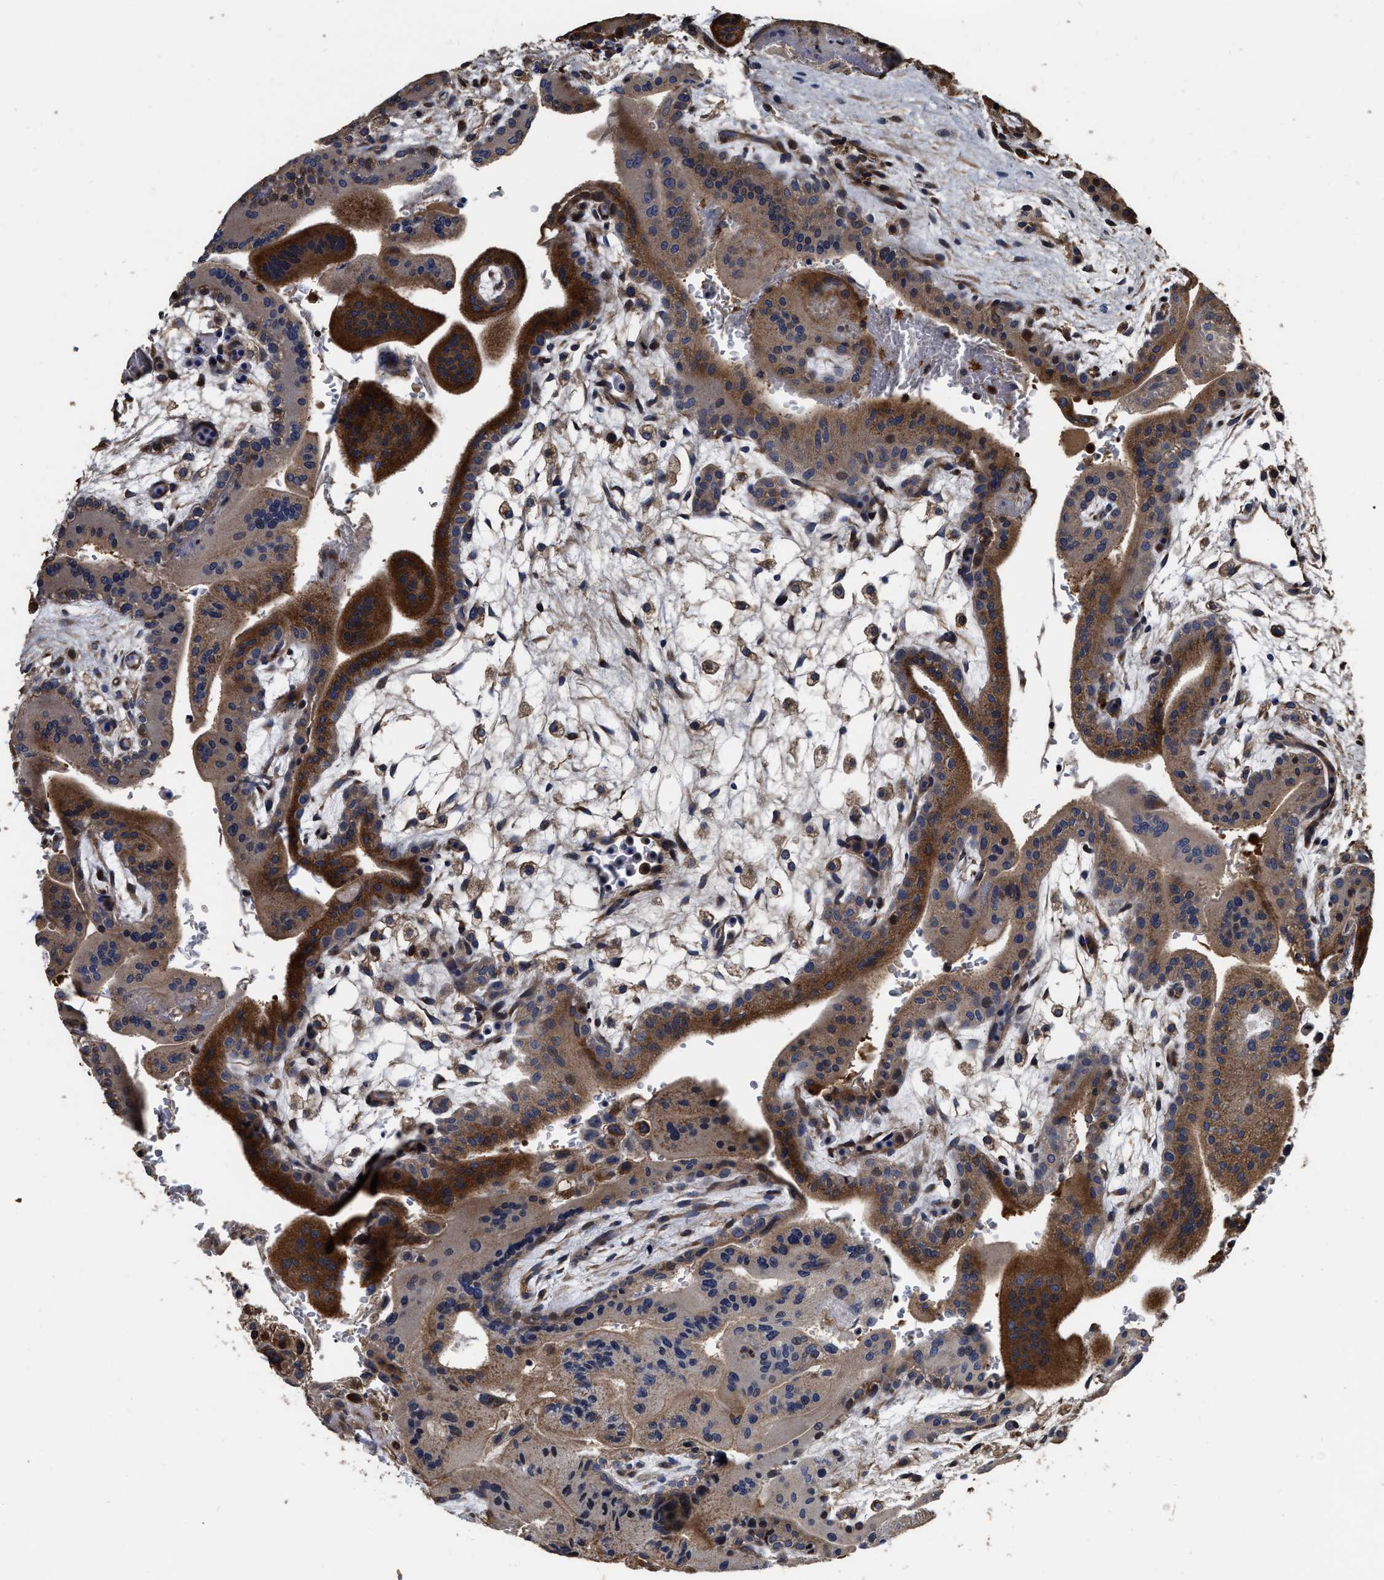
{"staining": {"intensity": "strong", "quantity": ">75%", "location": "cytoplasmic/membranous"}, "tissue": "placenta", "cell_type": "Decidual cells", "image_type": "normal", "snomed": [{"axis": "morphology", "description": "Normal tissue, NOS"}, {"axis": "topography", "description": "Placenta"}], "caption": "Immunohistochemistry image of benign placenta: placenta stained using immunohistochemistry (IHC) exhibits high levels of strong protein expression localized specifically in the cytoplasmic/membranous of decidual cells, appearing as a cytoplasmic/membranous brown color.", "gene": "ABCG8", "patient": {"sex": "female", "age": 35}}